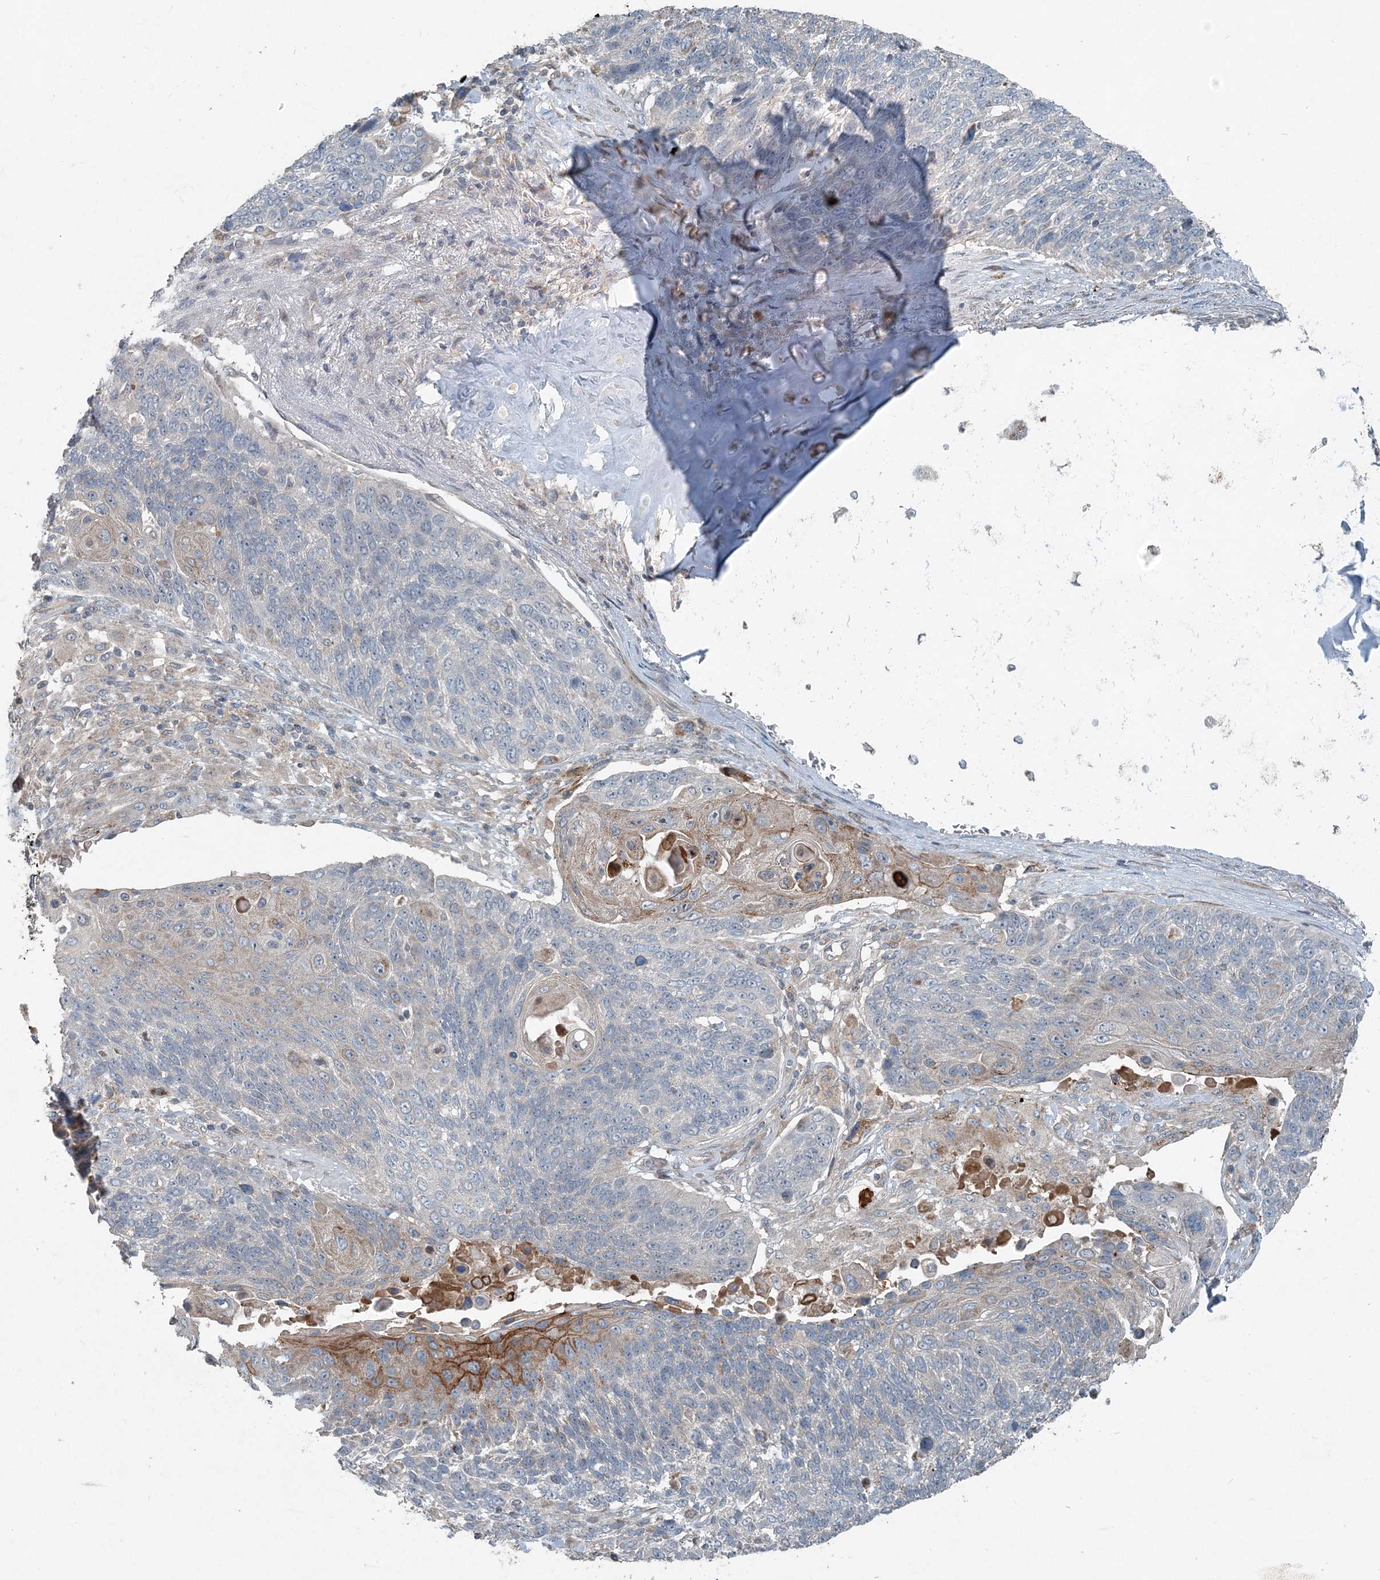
{"staining": {"intensity": "moderate", "quantity": "<25%", "location": "cytoplasmic/membranous"}, "tissue": "lung cancer", "cell_type": "Tumor cells", "image_type": "cancer", "snomed": [{"axis": "morphology", "description": "Squamous cell carcinoma, NOS"}, {"axis": "topography", "description": "Lung"}], "caption": "Lung cancer stained with a protein marker displays moderate staining in tumor cells.", "gene": "INTU", "patient": {"sex": "male", "age": 66}}